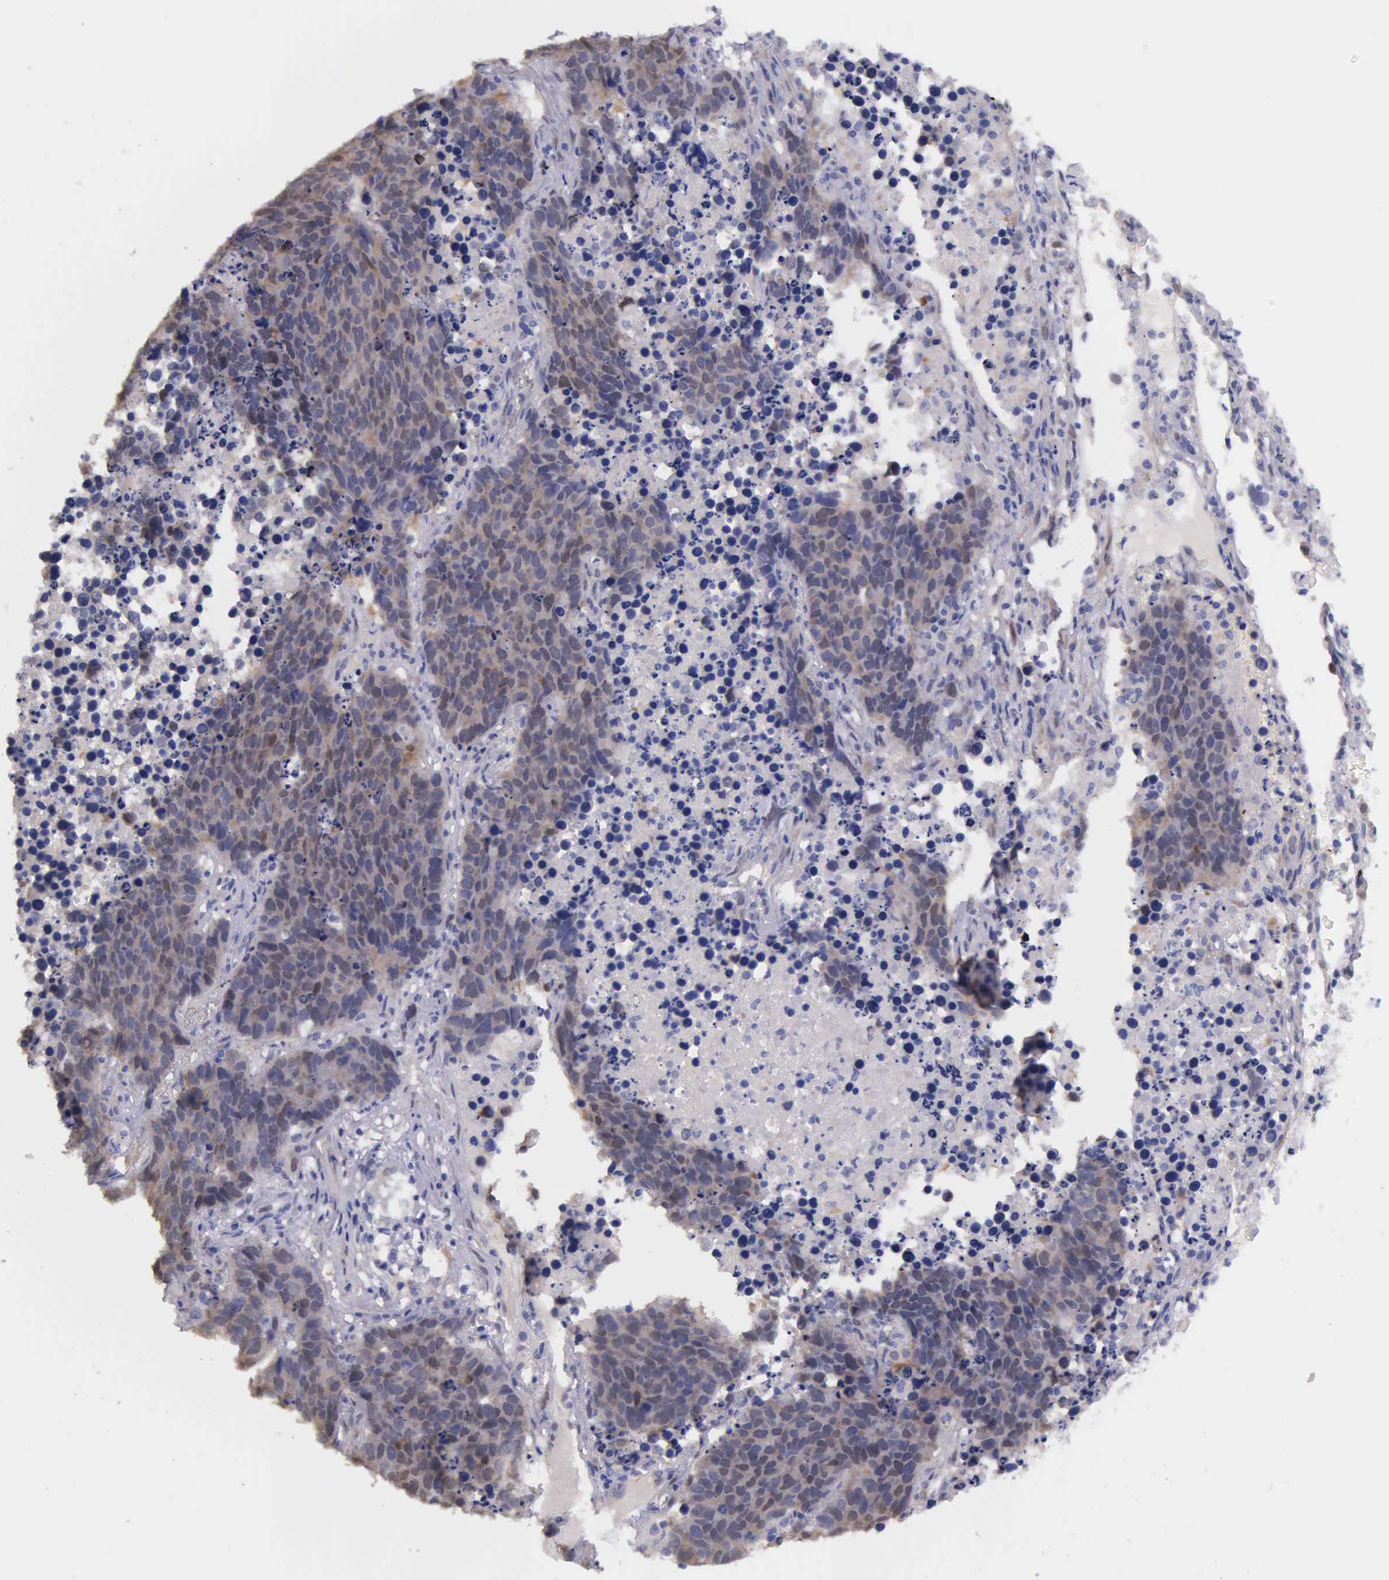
{"staining": {"intensity": "weak", "quantity": "25%-75%", "location": "cytoplasmic/membranous"}, "tissue": "lung cancer", "cell_type": "Tumor cells", "image_type": "cancer", "snomed": [{"axis": "morphology", "description": "Carcinoid, malignant, NOS"}, {"axis": "topography", "description": "Lung"}], "caption": "Weak cytoplasmic/membranous positivity is identified in about 25%-75% of tumor cells in lung cancer. Using DAB (3,3'-diaminobenzidine) (brown) and hematoxylin (blue) stains, captured at high magnification using brightfield microscopy.", "gene": "GSTT2", "patient": {"sex": "male", "age": 60}}